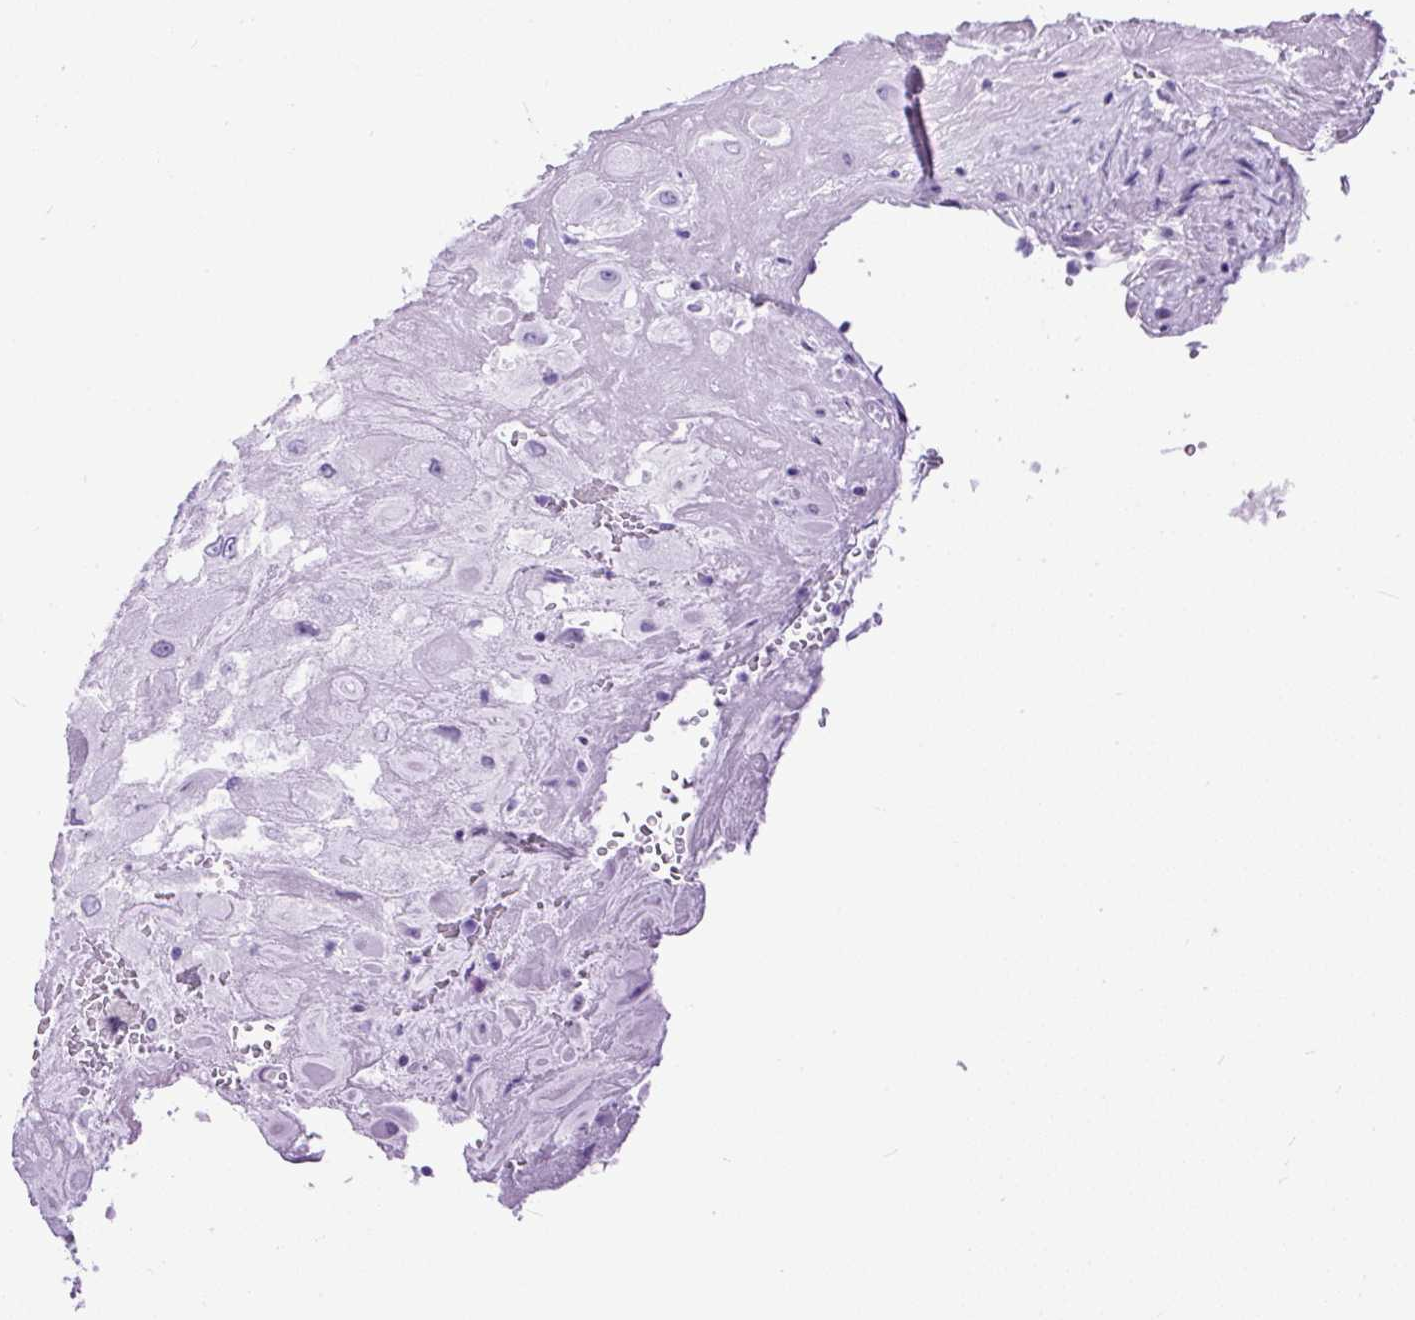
{"staining": {"intensity": "negative", "quantity": "none", "location": "none"}, "tissue": "placenta", "cell_type": "Decidual cells", "image_type": "normal", "snomed": [{"axis": "morphology", "description": "Normal tissue, NOS"}, {"axis": "topography", "description": "Placenta"}], "caption": "Micrograph shows no protein positivity in decidual cells of unremarkable placenta. (DAB (3,3'-diaminobenzidine) immunohistochemistry, high magnification).", "gene": "PDIA2", "patient": {"sex": "female", "age": 32}}